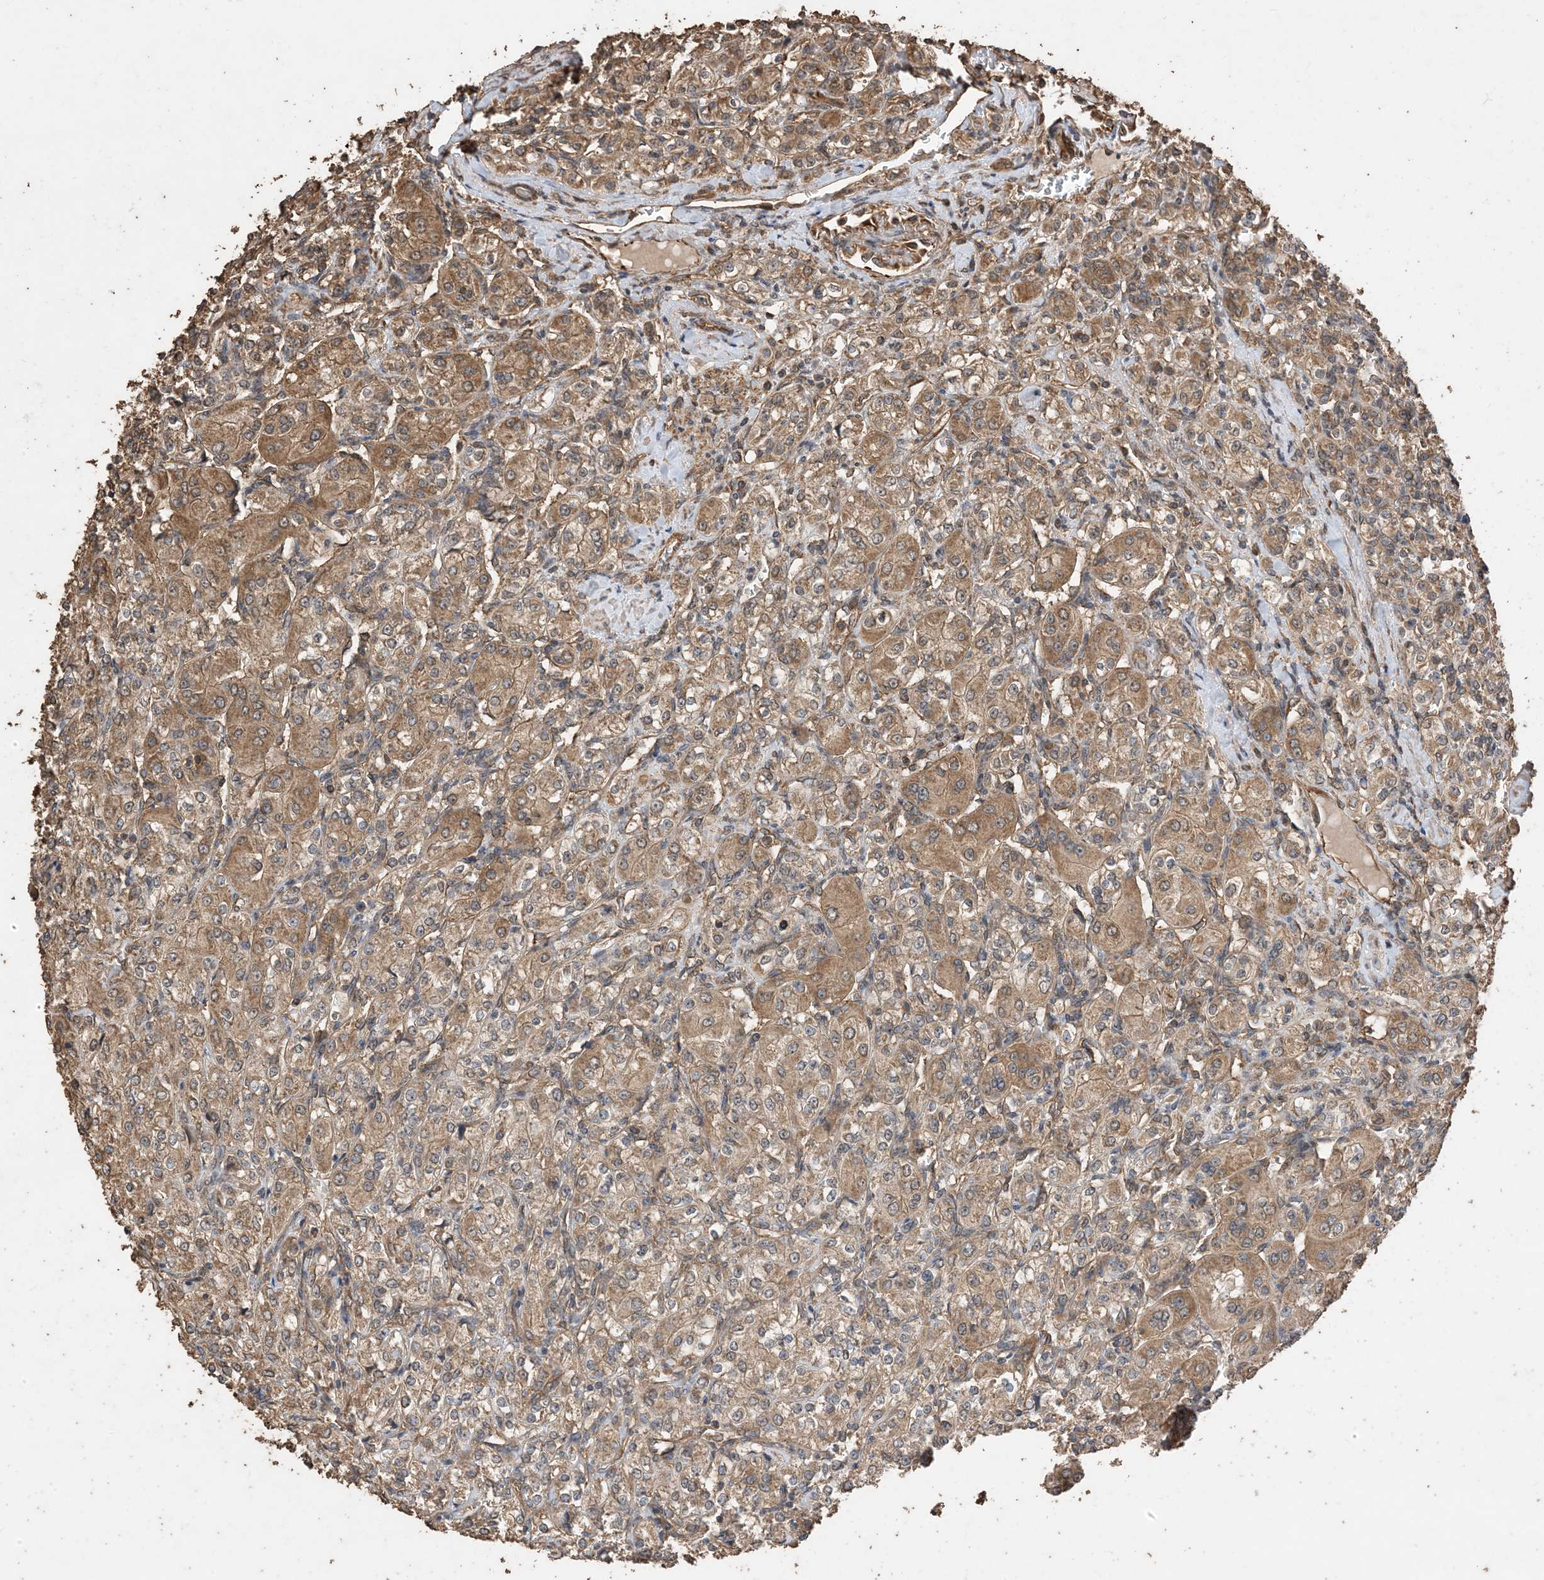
{"staining": {"intensity": "moderate", "quantity": ">75%", "location": "cytoplasmic/membranous"}, "tissue": "renal cancer", "cell_type": "Tumor cells", "image_type": "cancer", "snomed": [{"axis": "morphology", "description": "Adenocarcinoma, NOS"}, {"axis": "topography", "description": "Kidney"}], "caption": "Approximately >75% of tumor cells in renal adenocarcinoma exhibit moderate cytoplasmic/membranous protein positivity as visualized by brown immunohistochemical staining.", "gene": "ZKSCAN5", "patient": {"sex": "male", "age": 77}}